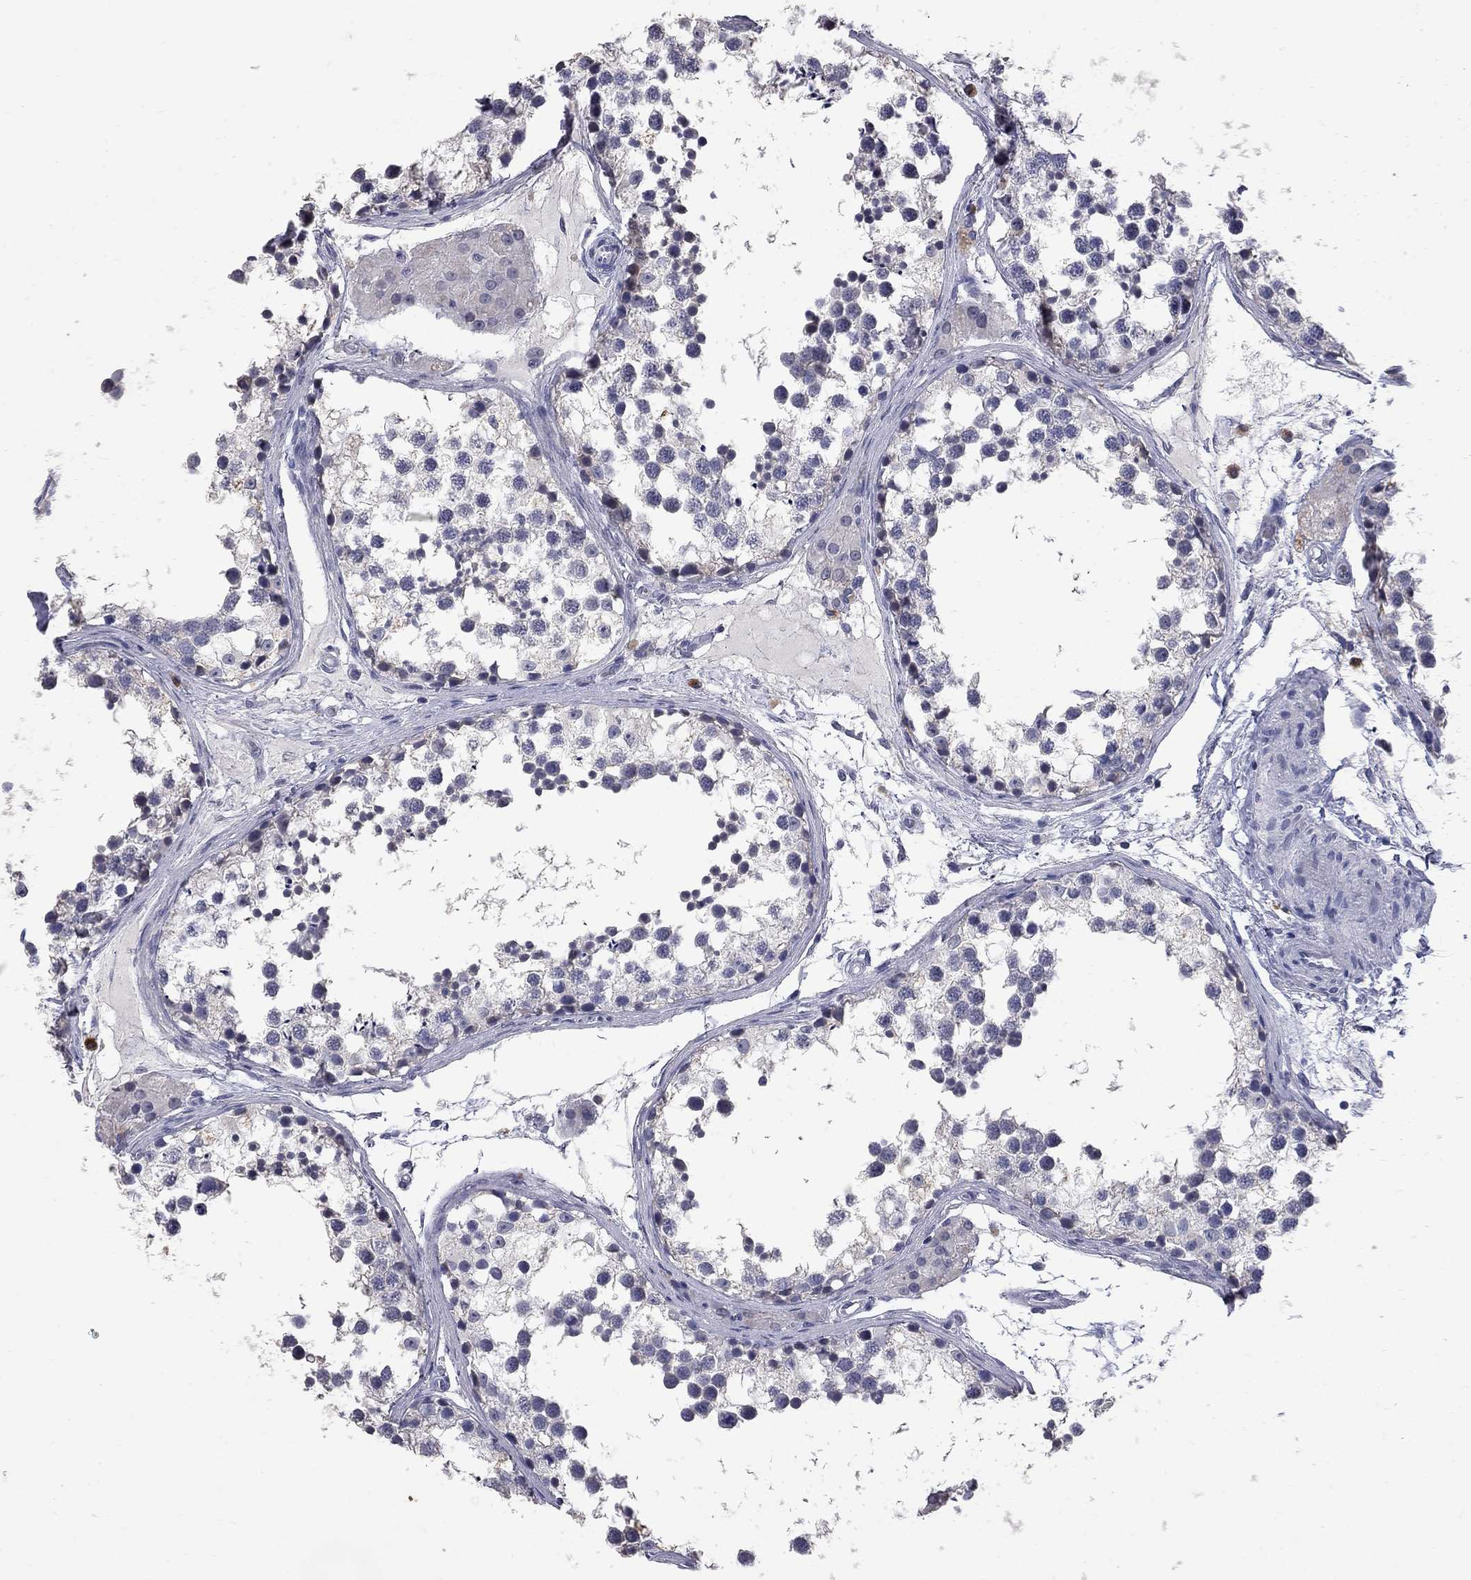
{"staining": {"intensity": "negative", "quantity": "none", "location": "none"}, "tissue": "testis", "cell_type": "Cells in seminiferous ducts", "image_type": "normal", "snomed": [{"axis": "morphology", "description": "Normal tissue, NOS"}, {"axis": "morphology", "description": "Seminoma, NOS"}, {"axis": "topography", "description": "Testis"}], "caption": "This is an immunohistochemistry (IHC) histopathology image of normal human testis. There is no positivity in cells in seminiferous ducts.", "gene": "NOS2", "patient": {"sex": "male", "age": 65}}